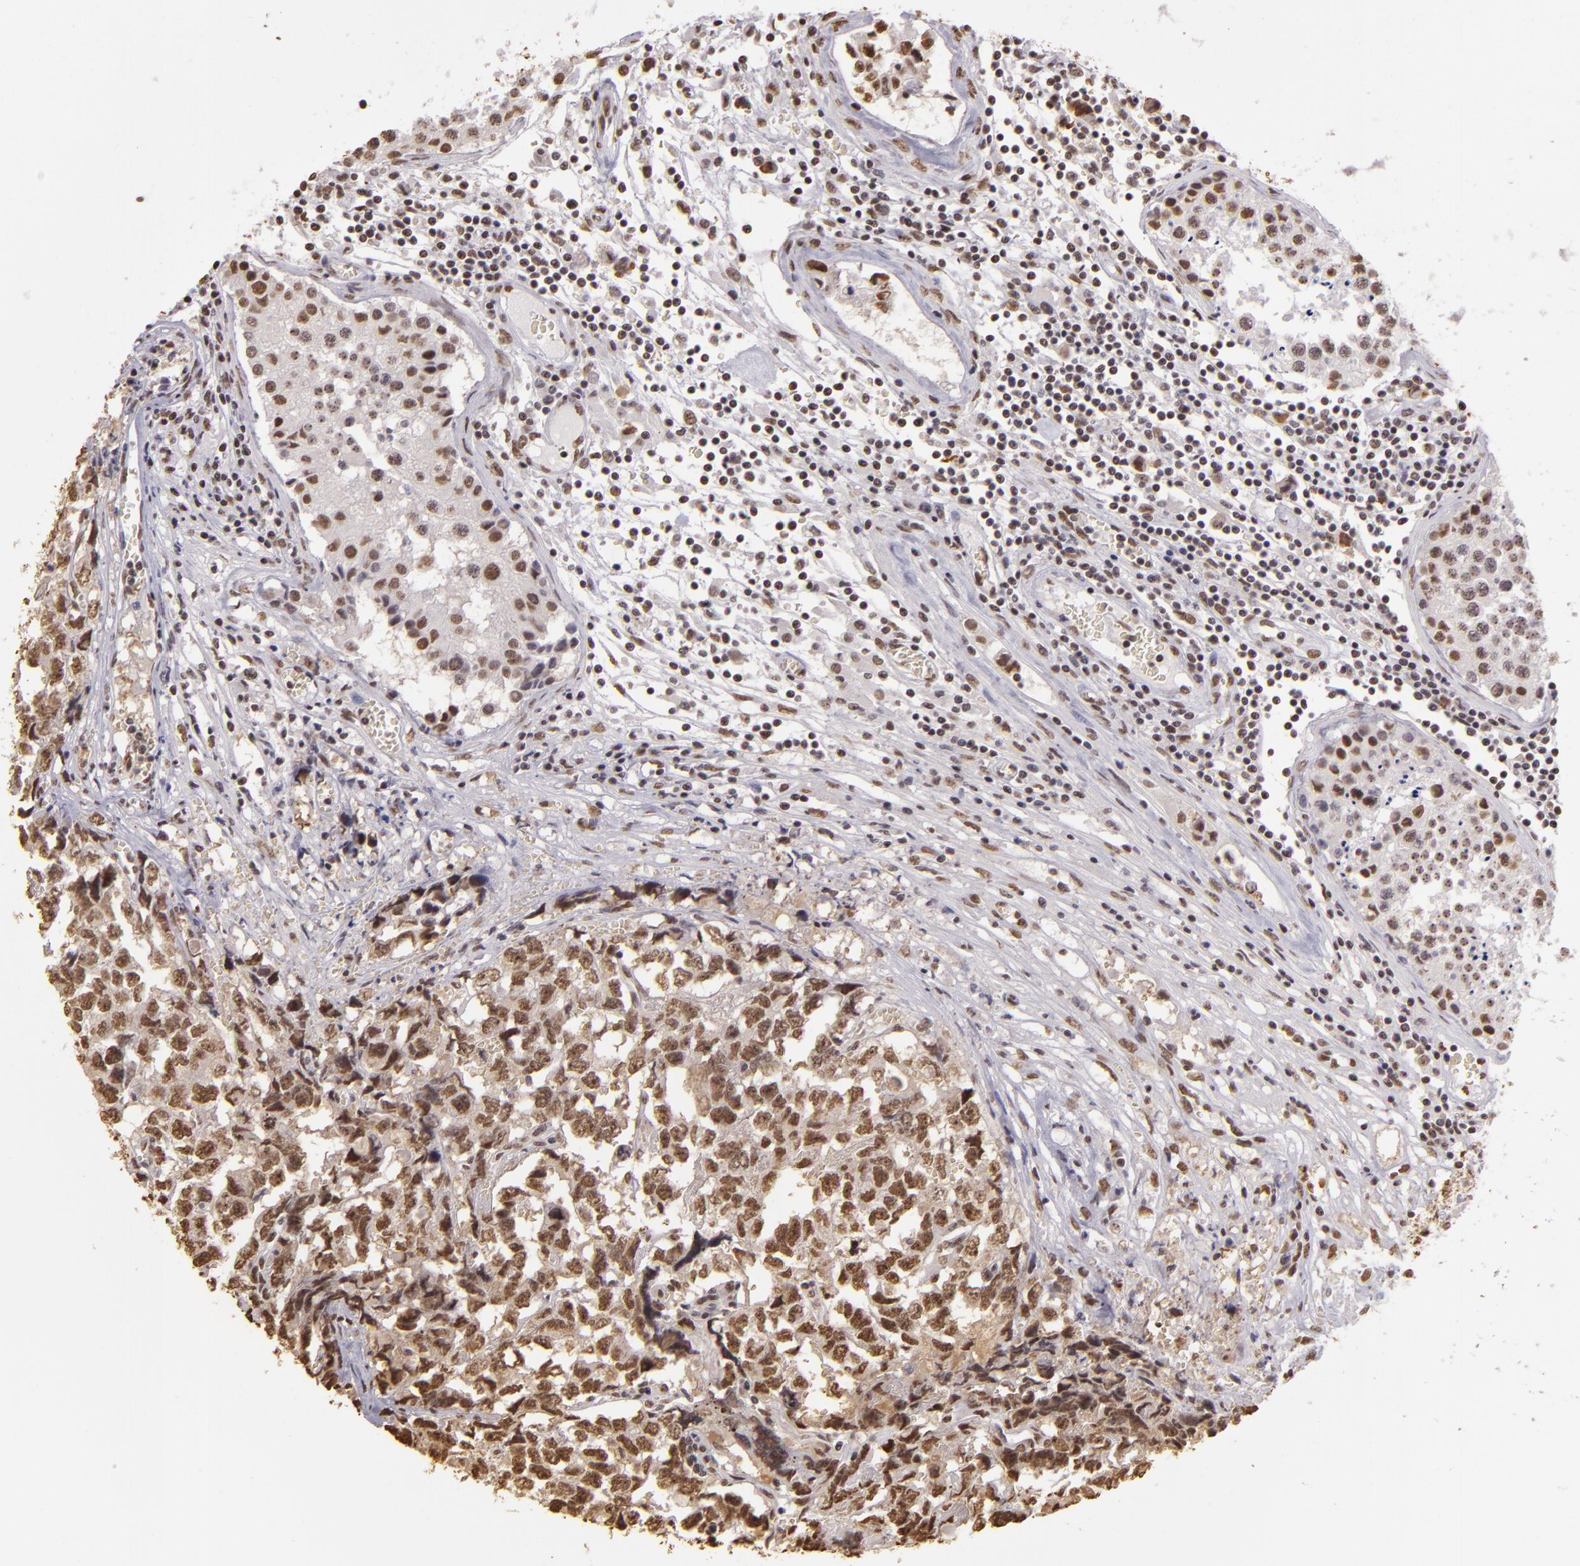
{"staining": {"intensity": "moderate", "quantity": ">75%", "location": "nuclear"}, "tissue": "testis cancer", "cell_type": "Tumor cells", "image_type": "cancer", "snomed": [{"axis": "morphology", "description": "Carcinoma, Embryonal, NOS"}, {"axis": "topography", "description": "Testis"}], "caption": "The histopathology image demonstrates immunohistochemical staining of embryonal carcinoma (testis). There is moderate nuclear staining is seen in about >75% of tumor cells. (IHC, brightfield microscopy, high magnification).", "gene": "PAPOLA", "patient": {"sex": "male", "age": 31}}